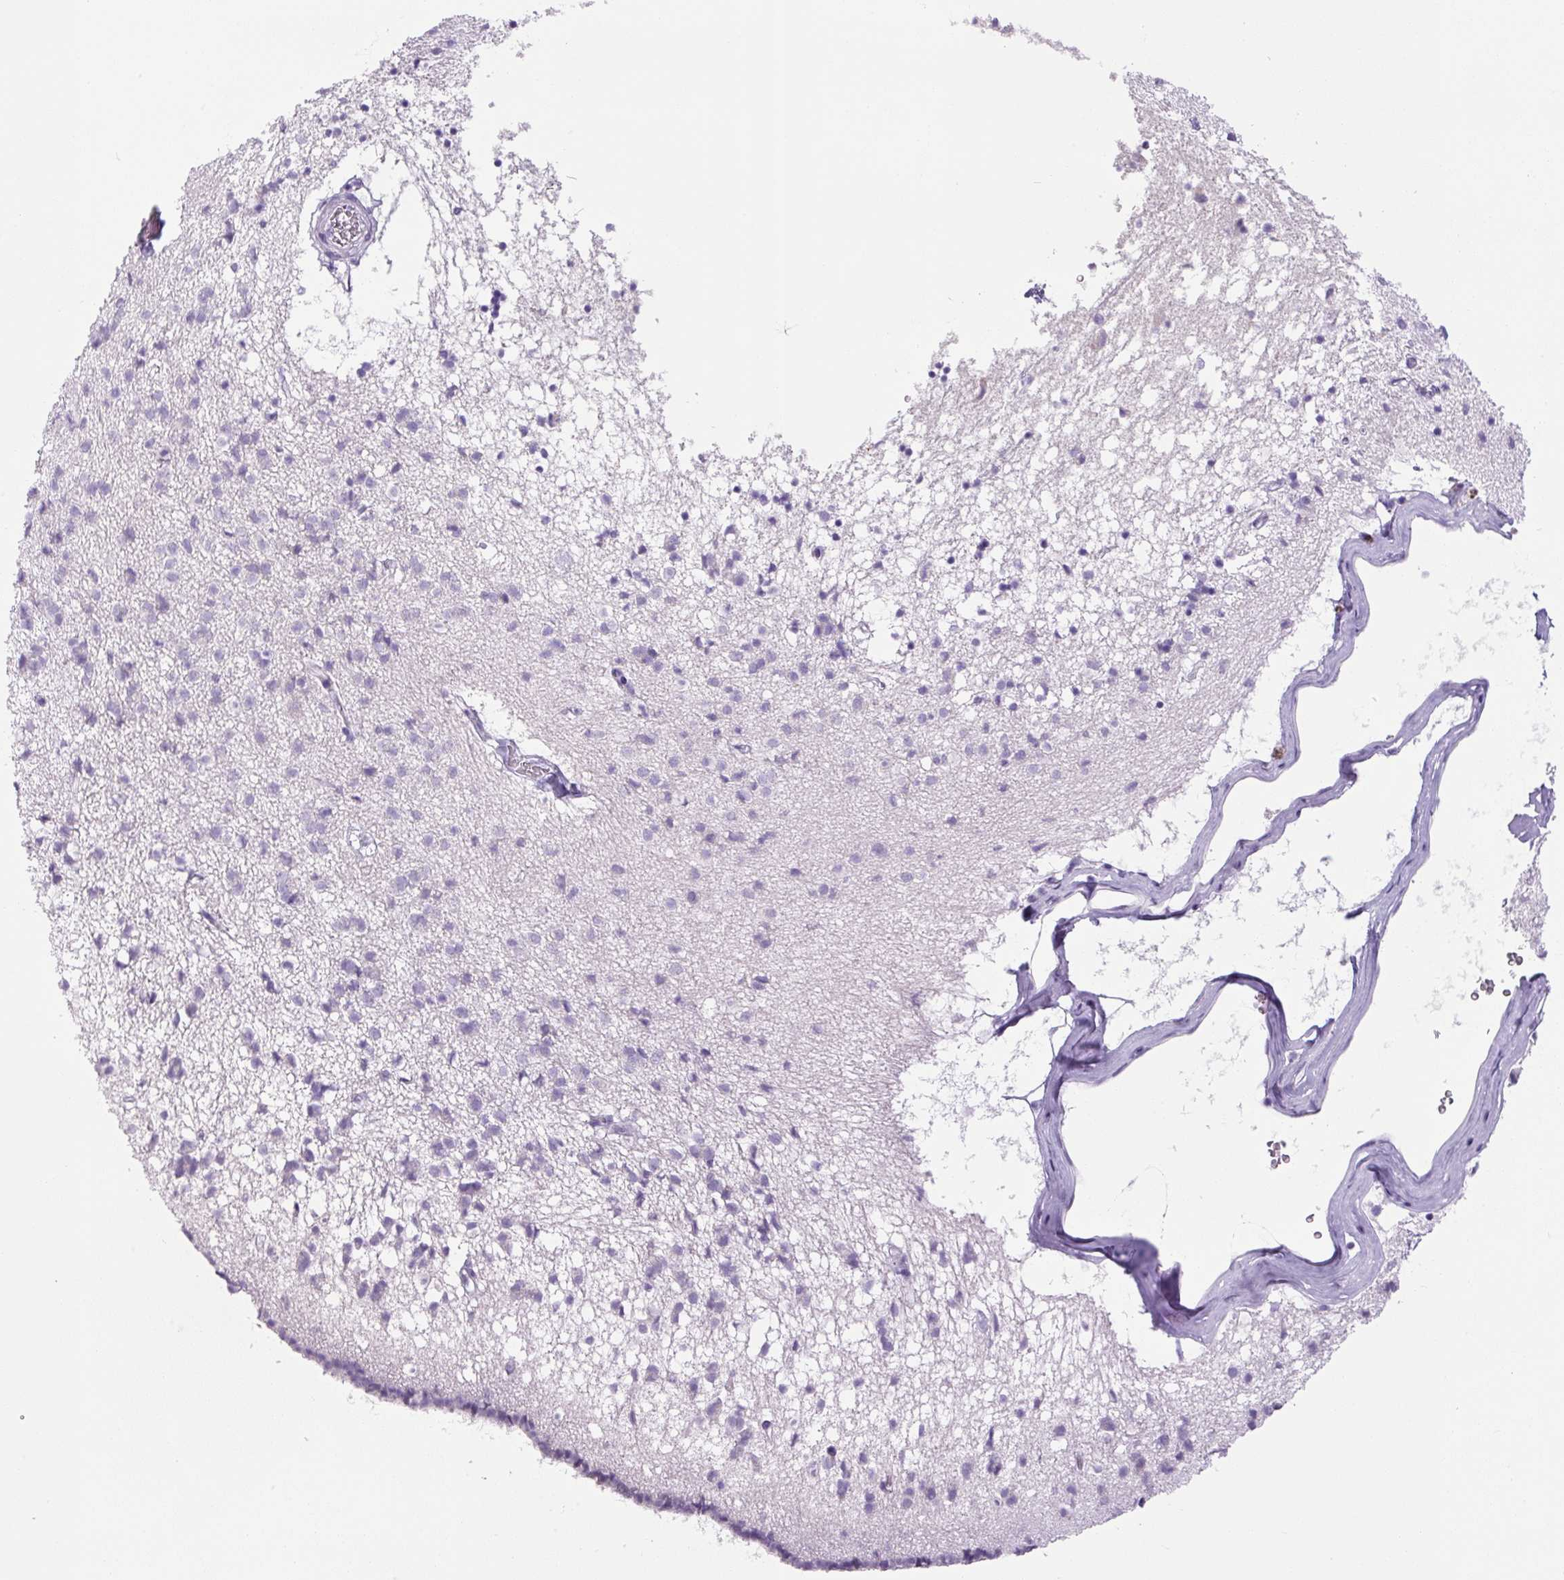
{"staining": {"intensity": "negative", "quantity": "none", "location": "none"}, "tissue": "caudate", "cell_type": "Glial cells", "image_type": "normal", "snomed": [{"axis": "morphology", "description": "Normal tissue, NOS"}, {"axis": "topography", "description": "Lateral ventricle wall"}], "caption": "DAB (3,3'-diaminobenzidine) immunohistochemical staining of unremarkable human caudate reveals no significant positivity in glial cells.", "gene": "CHGA", "patient": {"sex": "male", "age": 58}}